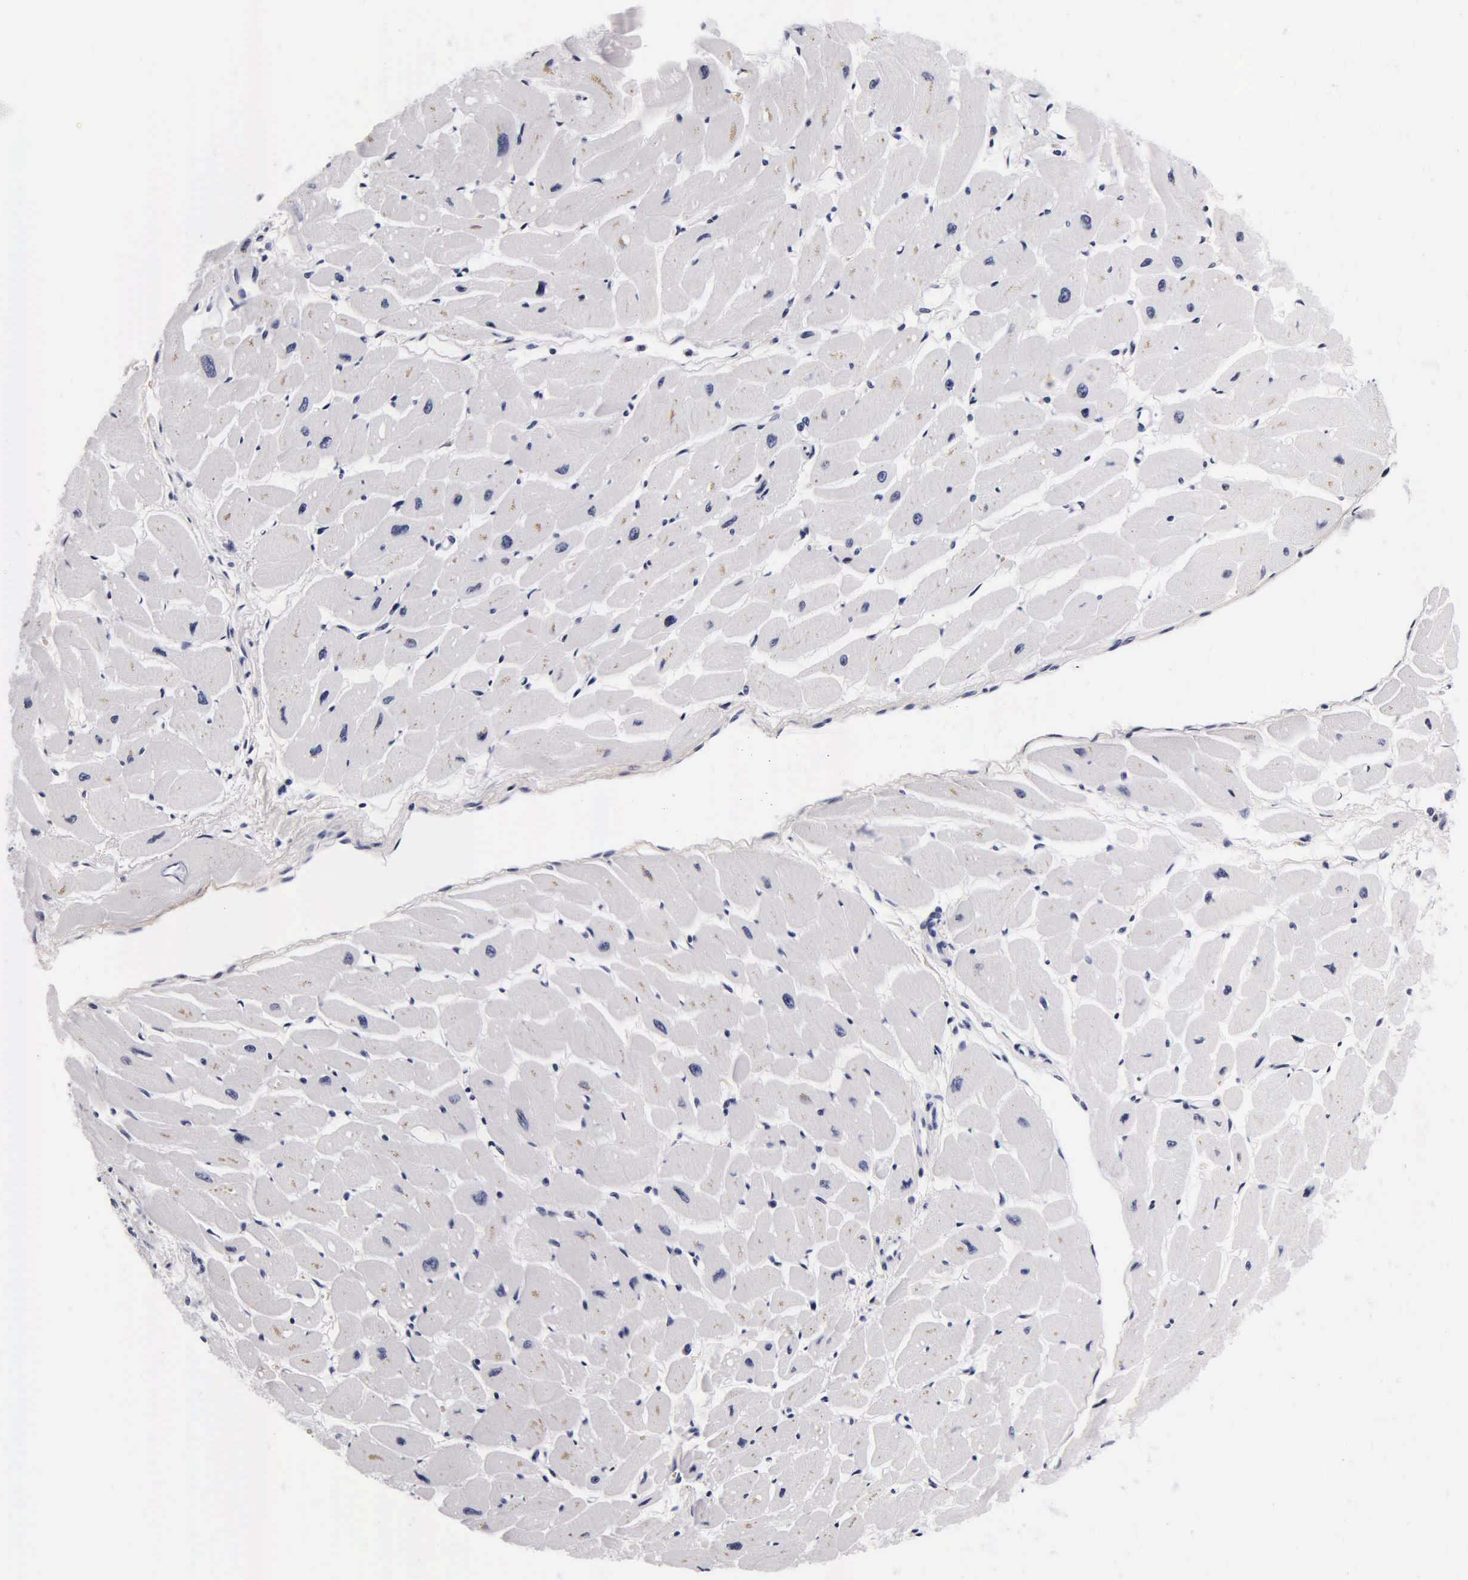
{"staining": {"intensity": "negative", "quantity": "none", "location": "none"}, "tissue": "heart muscle", "cell_type": "Cardiomyocytes", "image_type": "normal", "snomed": [{"axis": "morphology", "description": "Normal tissue, NOS"}, {"axis": "topography", "description": "Heart"}], "caption": "Cardiomyocytes show no significant expression in unremarkable heart muscle. The staining is performed using DAB brown chromogen with nuclei counter-stained in using hematoxylin.", "gene": "CGB3", "patient": {"sex": "female", "age": 54}}